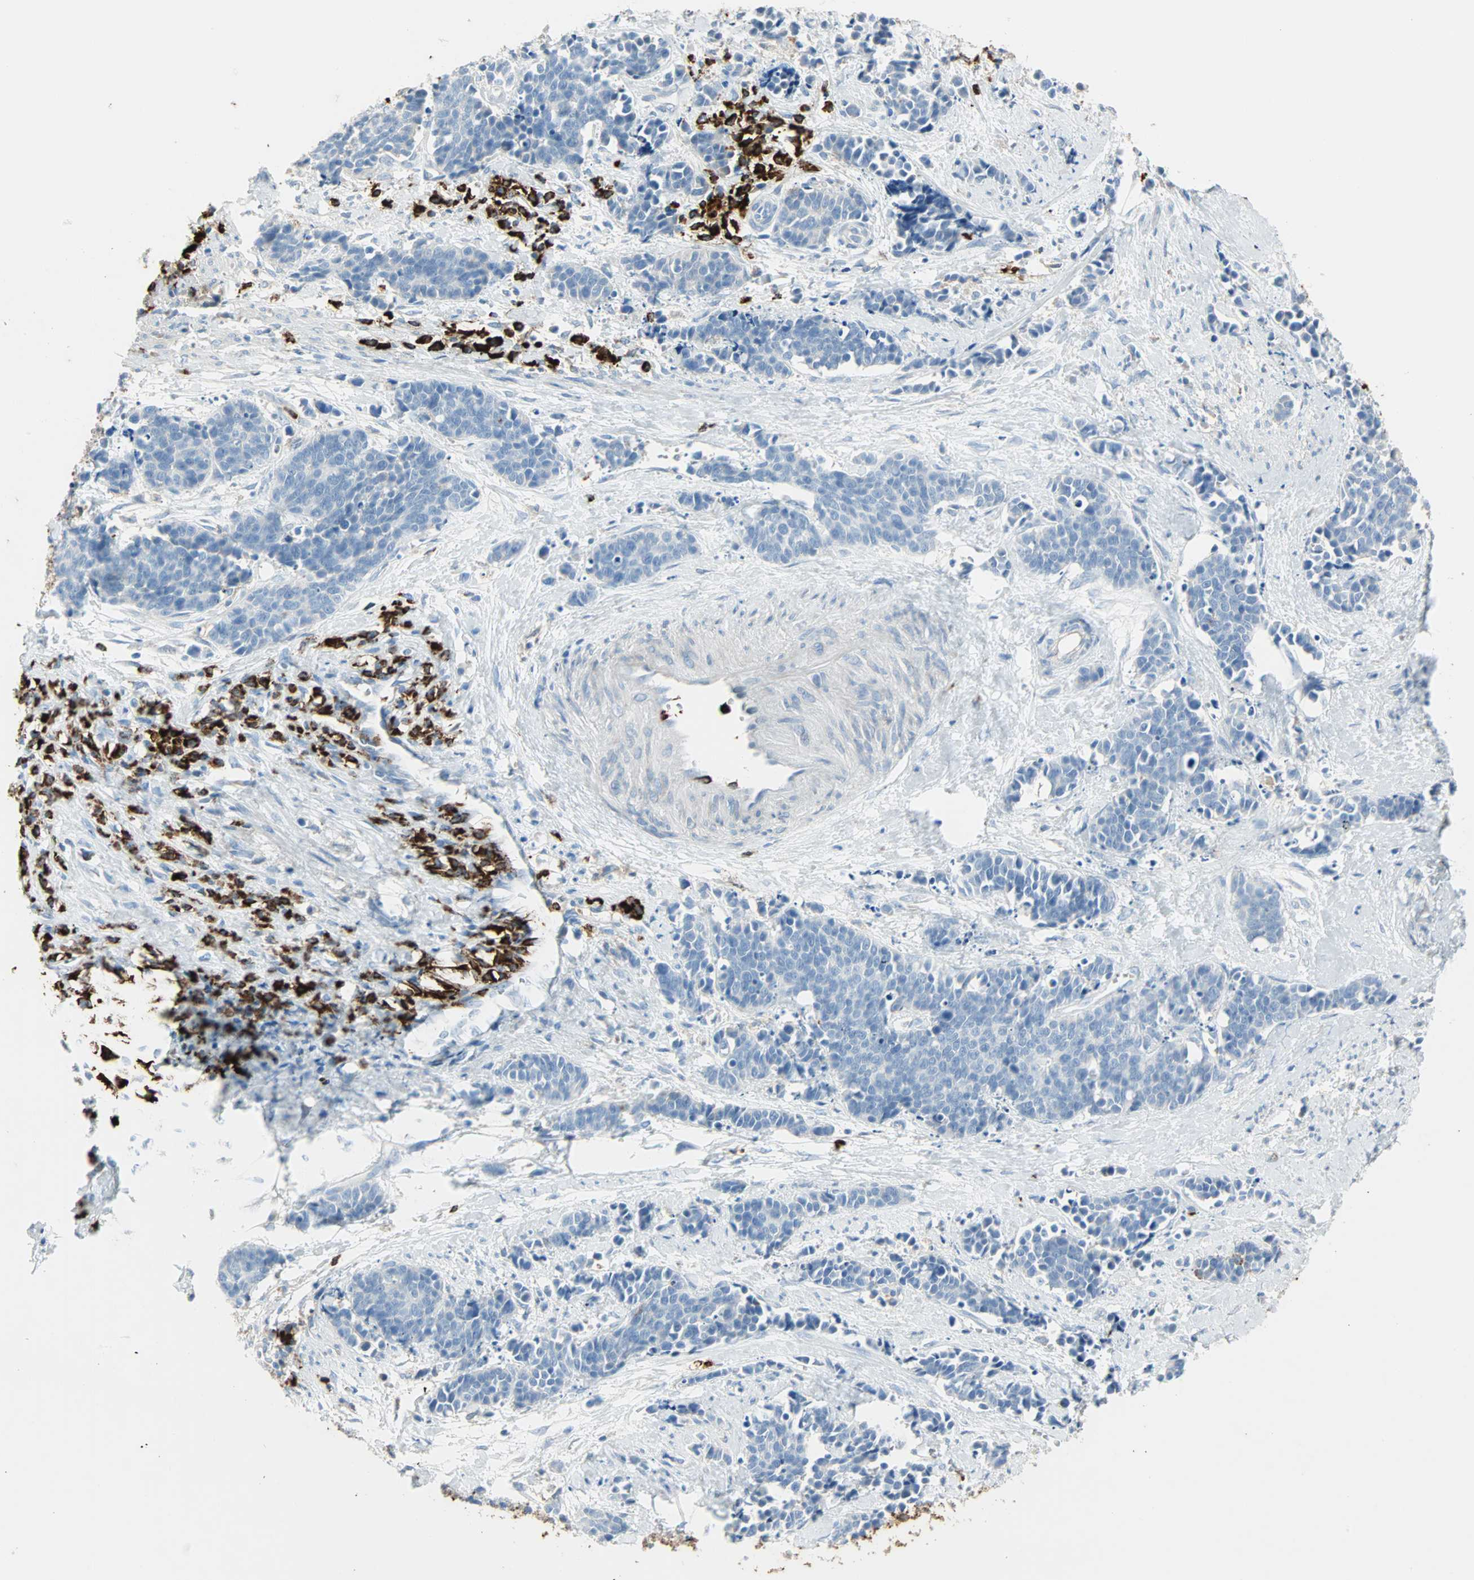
{"staining": {"intensity": "negative", "quantity": "none", "location": "none"}, "tissue": "cervical cancer", "cell_type": "Tumor cells", "image_type": "cancer", "snomed": [{"axis": "morphology", "description": "Squamous cell carcinoma, NOS"}, {"axis": "topography", "description": "Cervix"}], "caption": "Tumor cells show no significant positivity in cervical cancer (squamous cell carcinoma). (Stains: DAB IHC with hematoxylin counter stain, Microscopy: brightfield microscopy at high magnification).", "gene": "CLEC4A", "patient": {"sex": "female", "age": 35}}